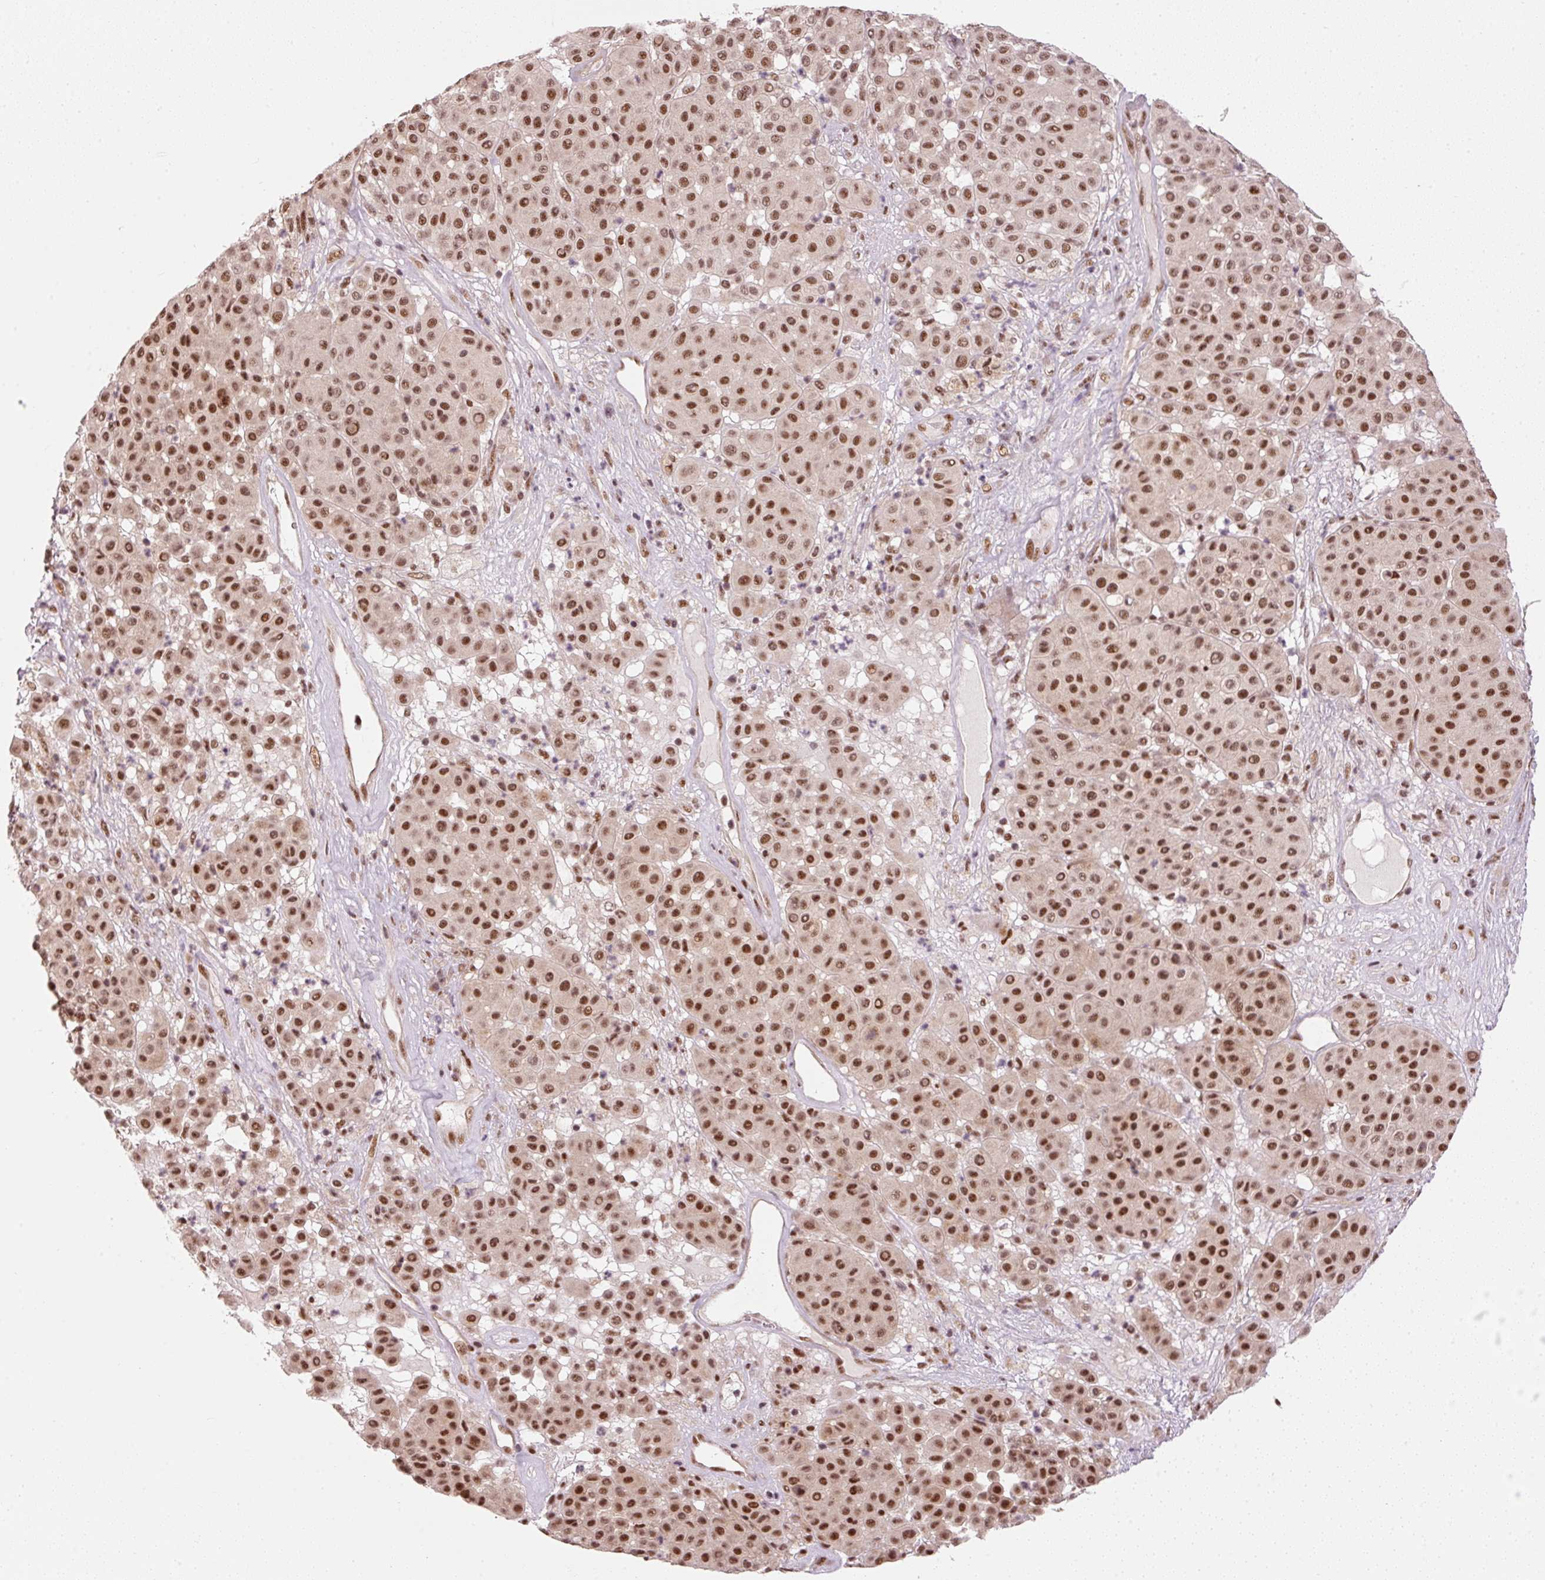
{"staining": {"intensity": "moderate", "quantity": ">75%", "location": "nuclear"}, "tissue": "melanoma", "cell_type": "Tumor cells", "image_type": "cancer", "snomed": [{"axis": "morphology", "description": "Malignant melanoma, Metastatic site"}, {"axis": "topography", "description": "Smooth muscle"}], "caption": "Immunohistochemical staining of human melanoma reveals moderate nuclear protein expression in about >75% of tumor cells. The staining was performed using DAB, with brown indicating positive protein expression. Nuclei are stained blue with hematoxylin.", "gene": "THOC6", "patient": {"sex": "male", "age": 41}}